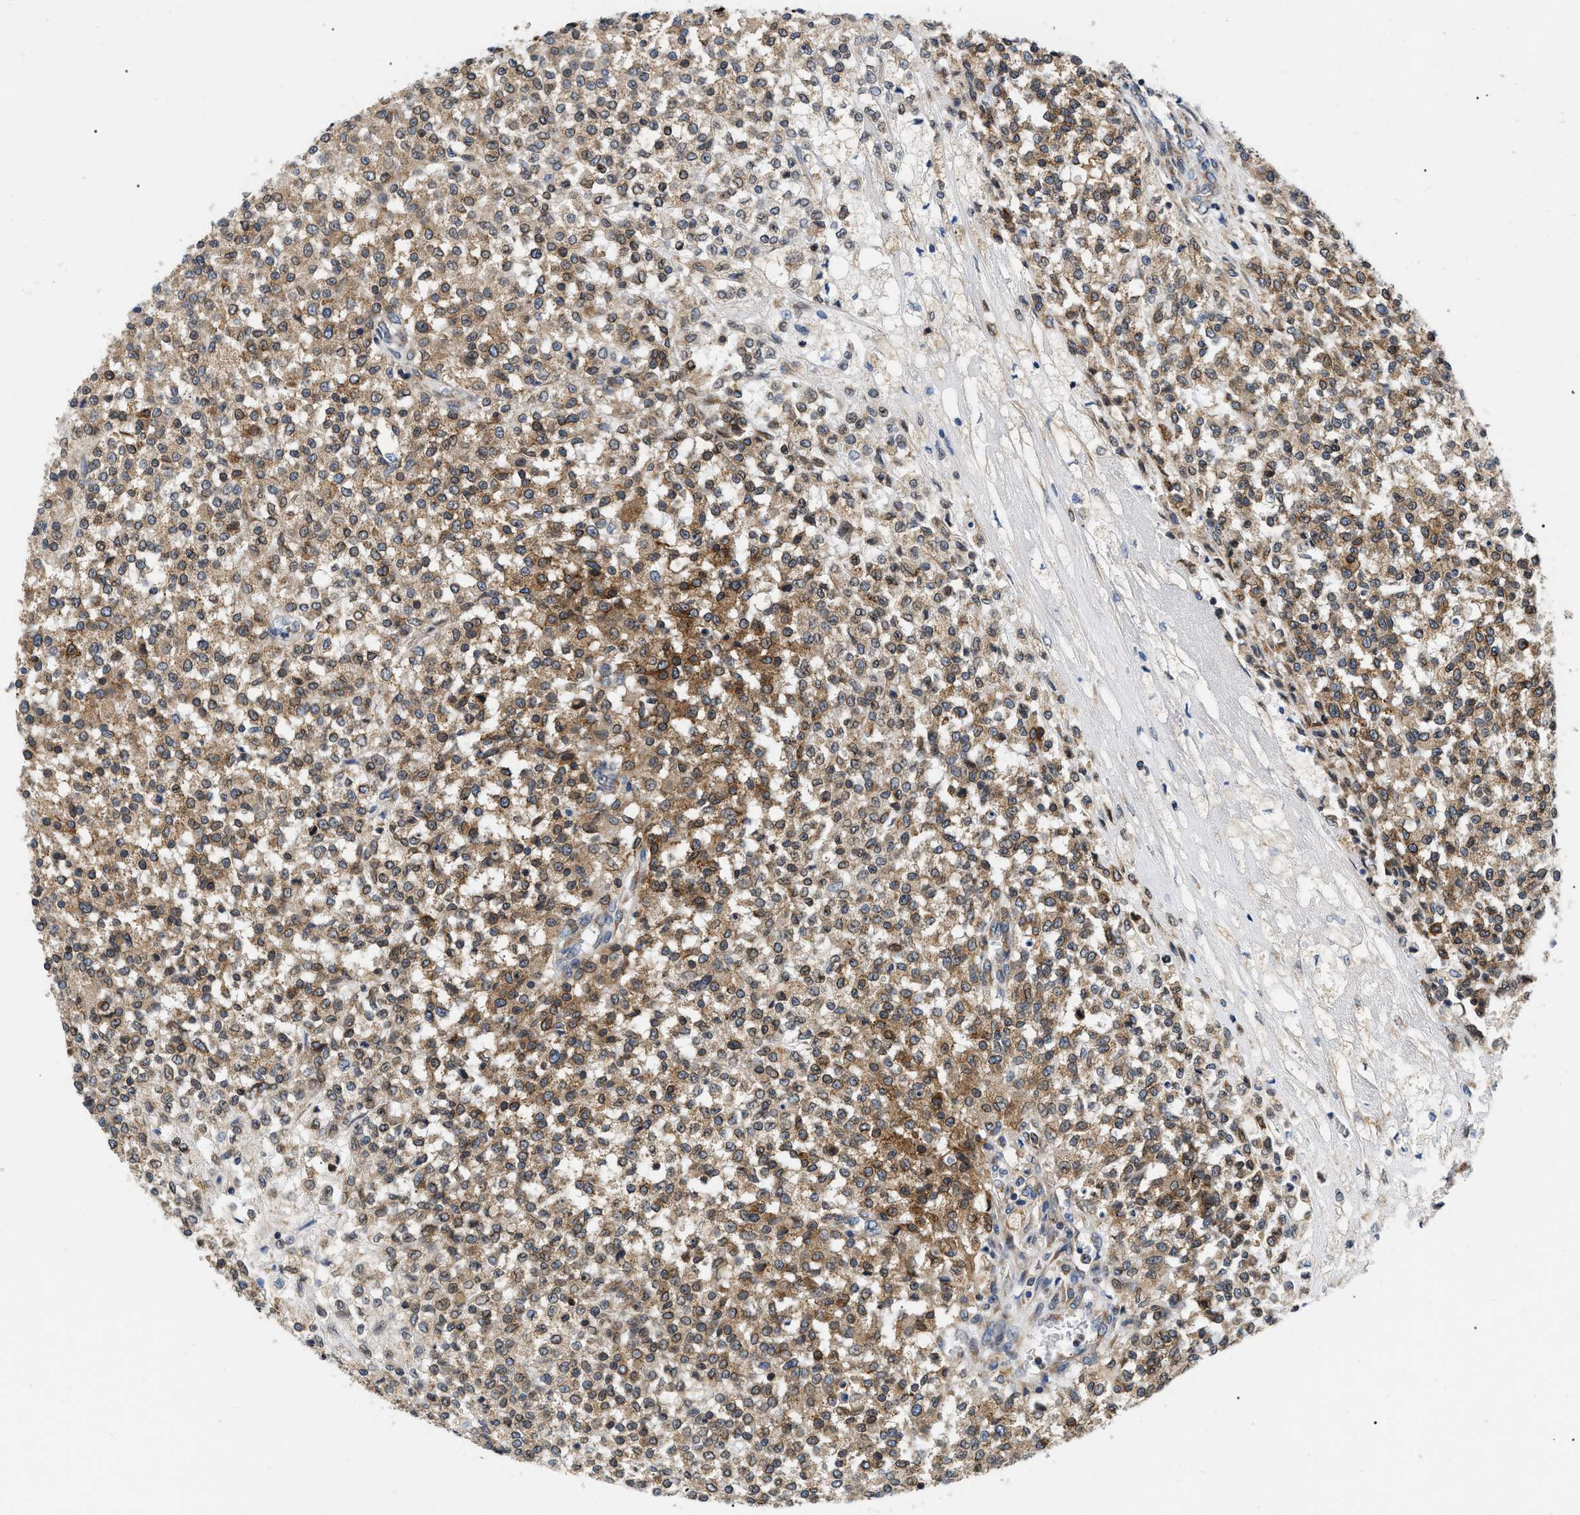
{"staining": {"intensity": "moderate", "quantity": ">75%", "location": "cytoplasmic/membranous"}, "tissue": "testis cancer", "cell_type": "Tumor cells", "image_type": "cancer", "snomed": [{"axis": "morphology", "description": "Seminoma, NOS"}, {"axis": "topography", "description": "Testis"}], "caption": "Testis cancer tissue demonstrates moderate cytoplasmic/membranous expression in about >75% of tumor cells, visualized by immunohistochemistry.", "gene": "DERL1", "patient": {"sex": "male", "age": 59}}